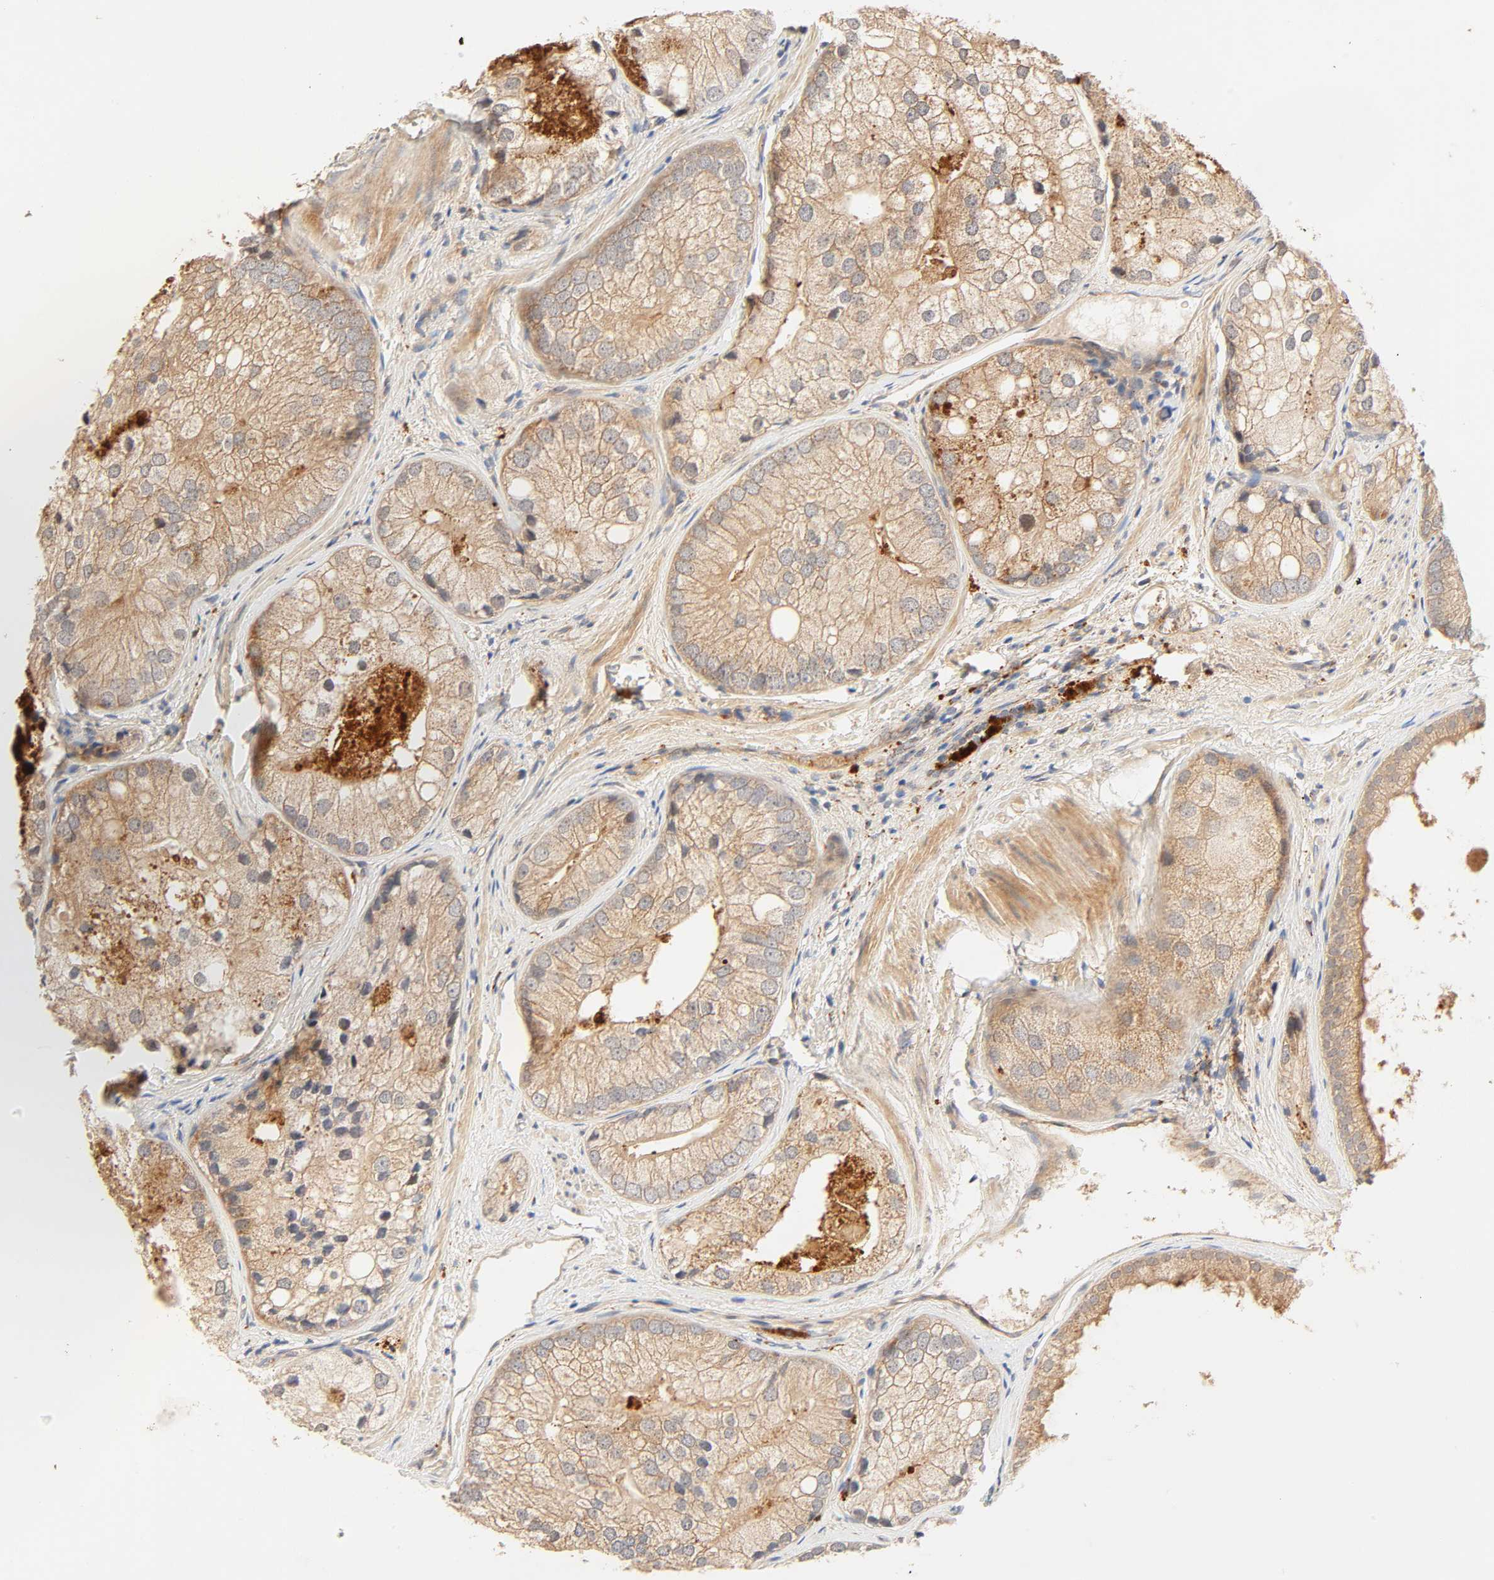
{"staining": {"intensity": "moderate", "quantity": ">75%", "location": "cytoplasmic/membranous"}, "tissue": "prostate cancer", "cell_type": "Tumor cells", "image_type": "cancer", "snomed": [{"axis": "morphology", "description": "Adenocarcinoma, Low grade"}, {"axis": "topography", "description": "Prostate"}], "caption": "Prostate cancer stained with IHC exhibits moderate cytoplasmic/membranous positivity in about >75% of tumor cells.", "gene": "MAPK6", "patient": {"sex": "male", "age": 69}}